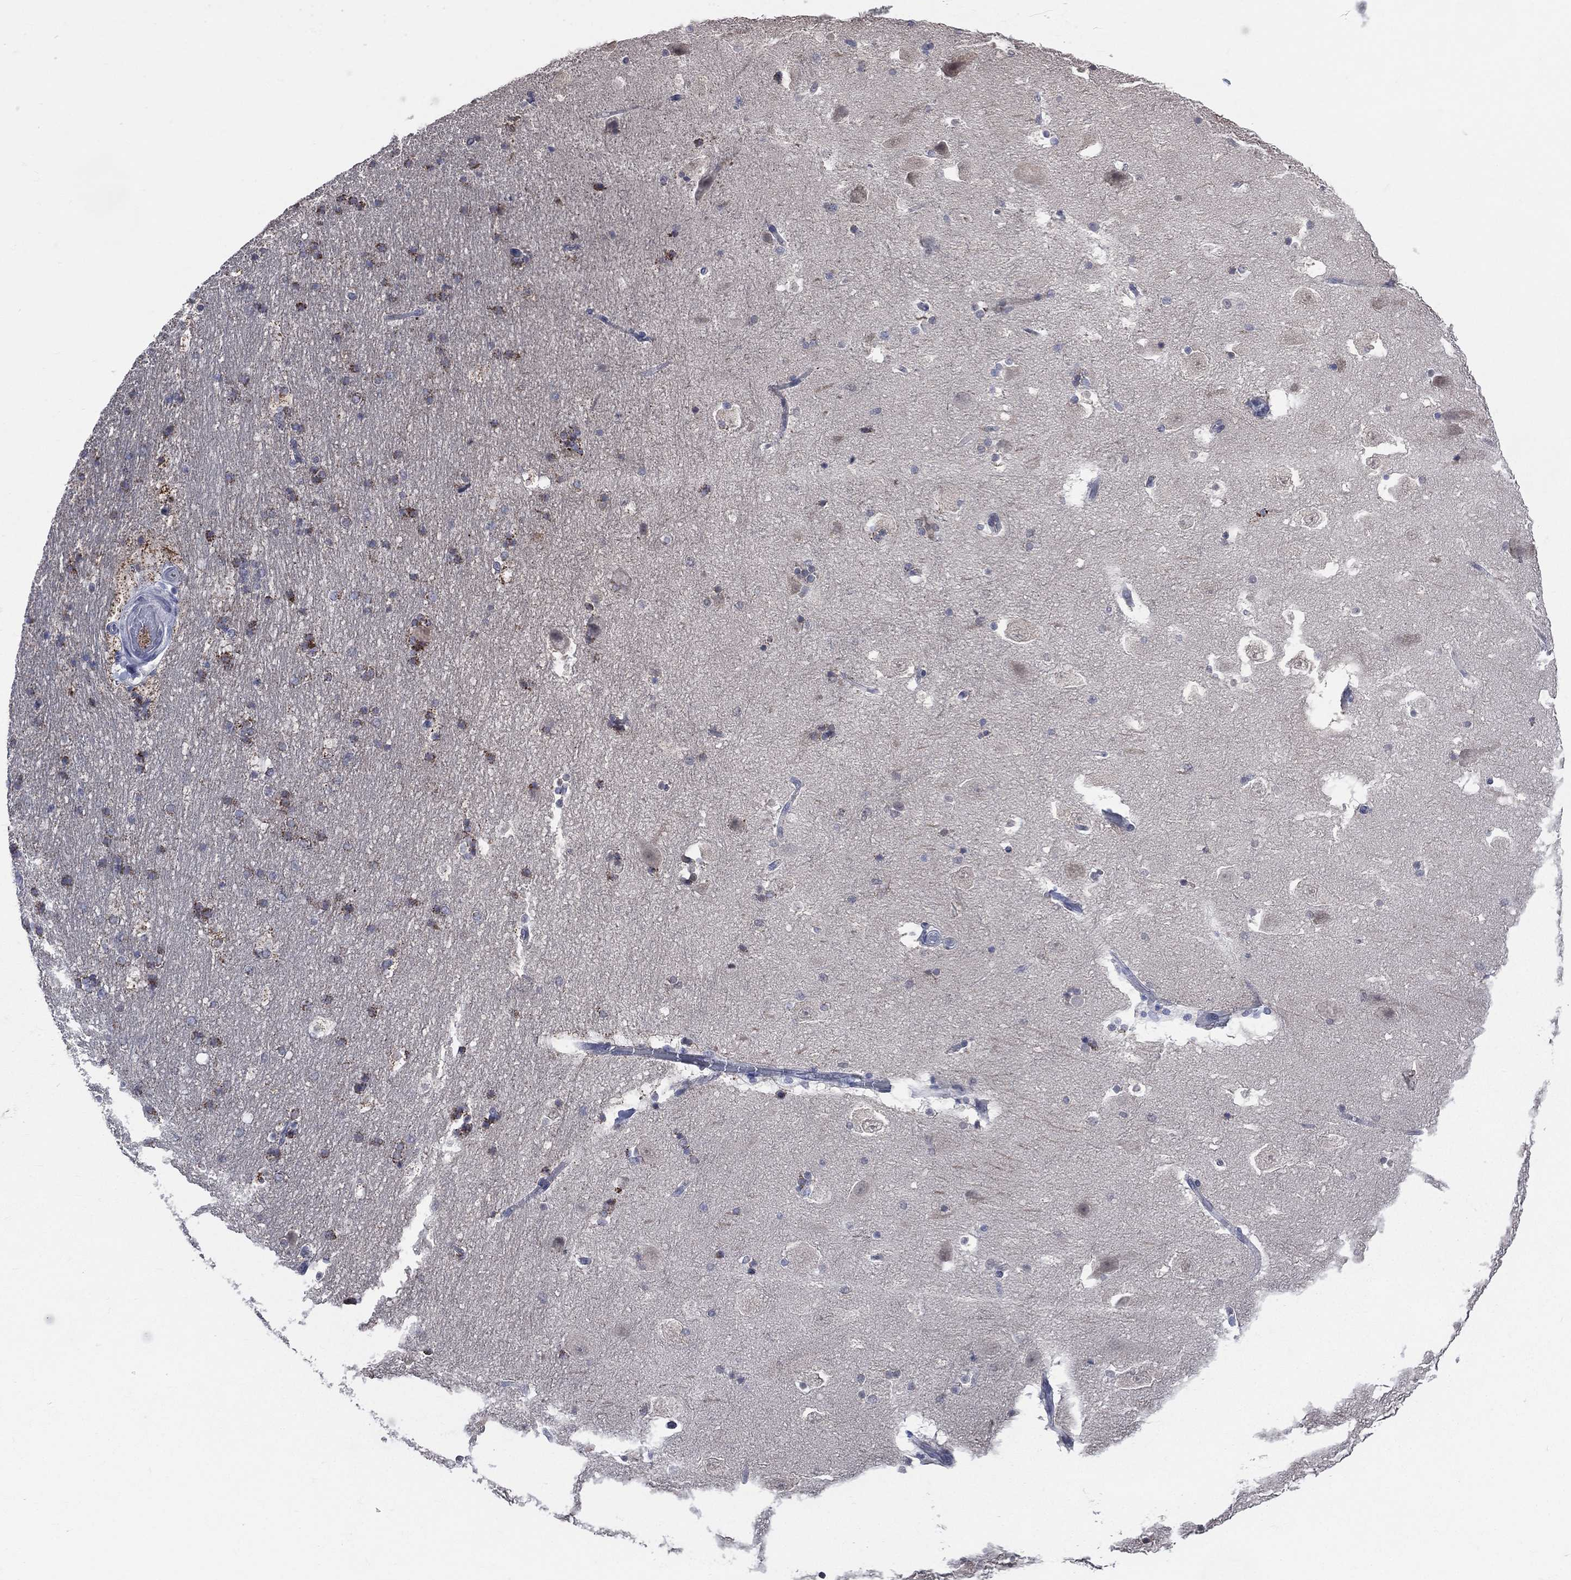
{"staining": {"intensity": "moderate", "quantity": "<25%", "location": "cytoplasmic/membranous"}, "tissue": "hippocampus", "cell_type": "Glial cells", "image_type": "normal", "snomed": [{"axis": "morphology", "description": "Normal tissue, NOS"}, {"axis": "topography", "description": "Hippocampus"}], "caption": "Immunohistochemistry (DAB (3,3'-diaminobenzidine)) staining of benign hippocampus demonstrates moderate cytoplasmic/membranous protein staining in approximately <25% of glial cells.", "gene": "AKAP3", "patient": {"sex": "male", "age": 51}}